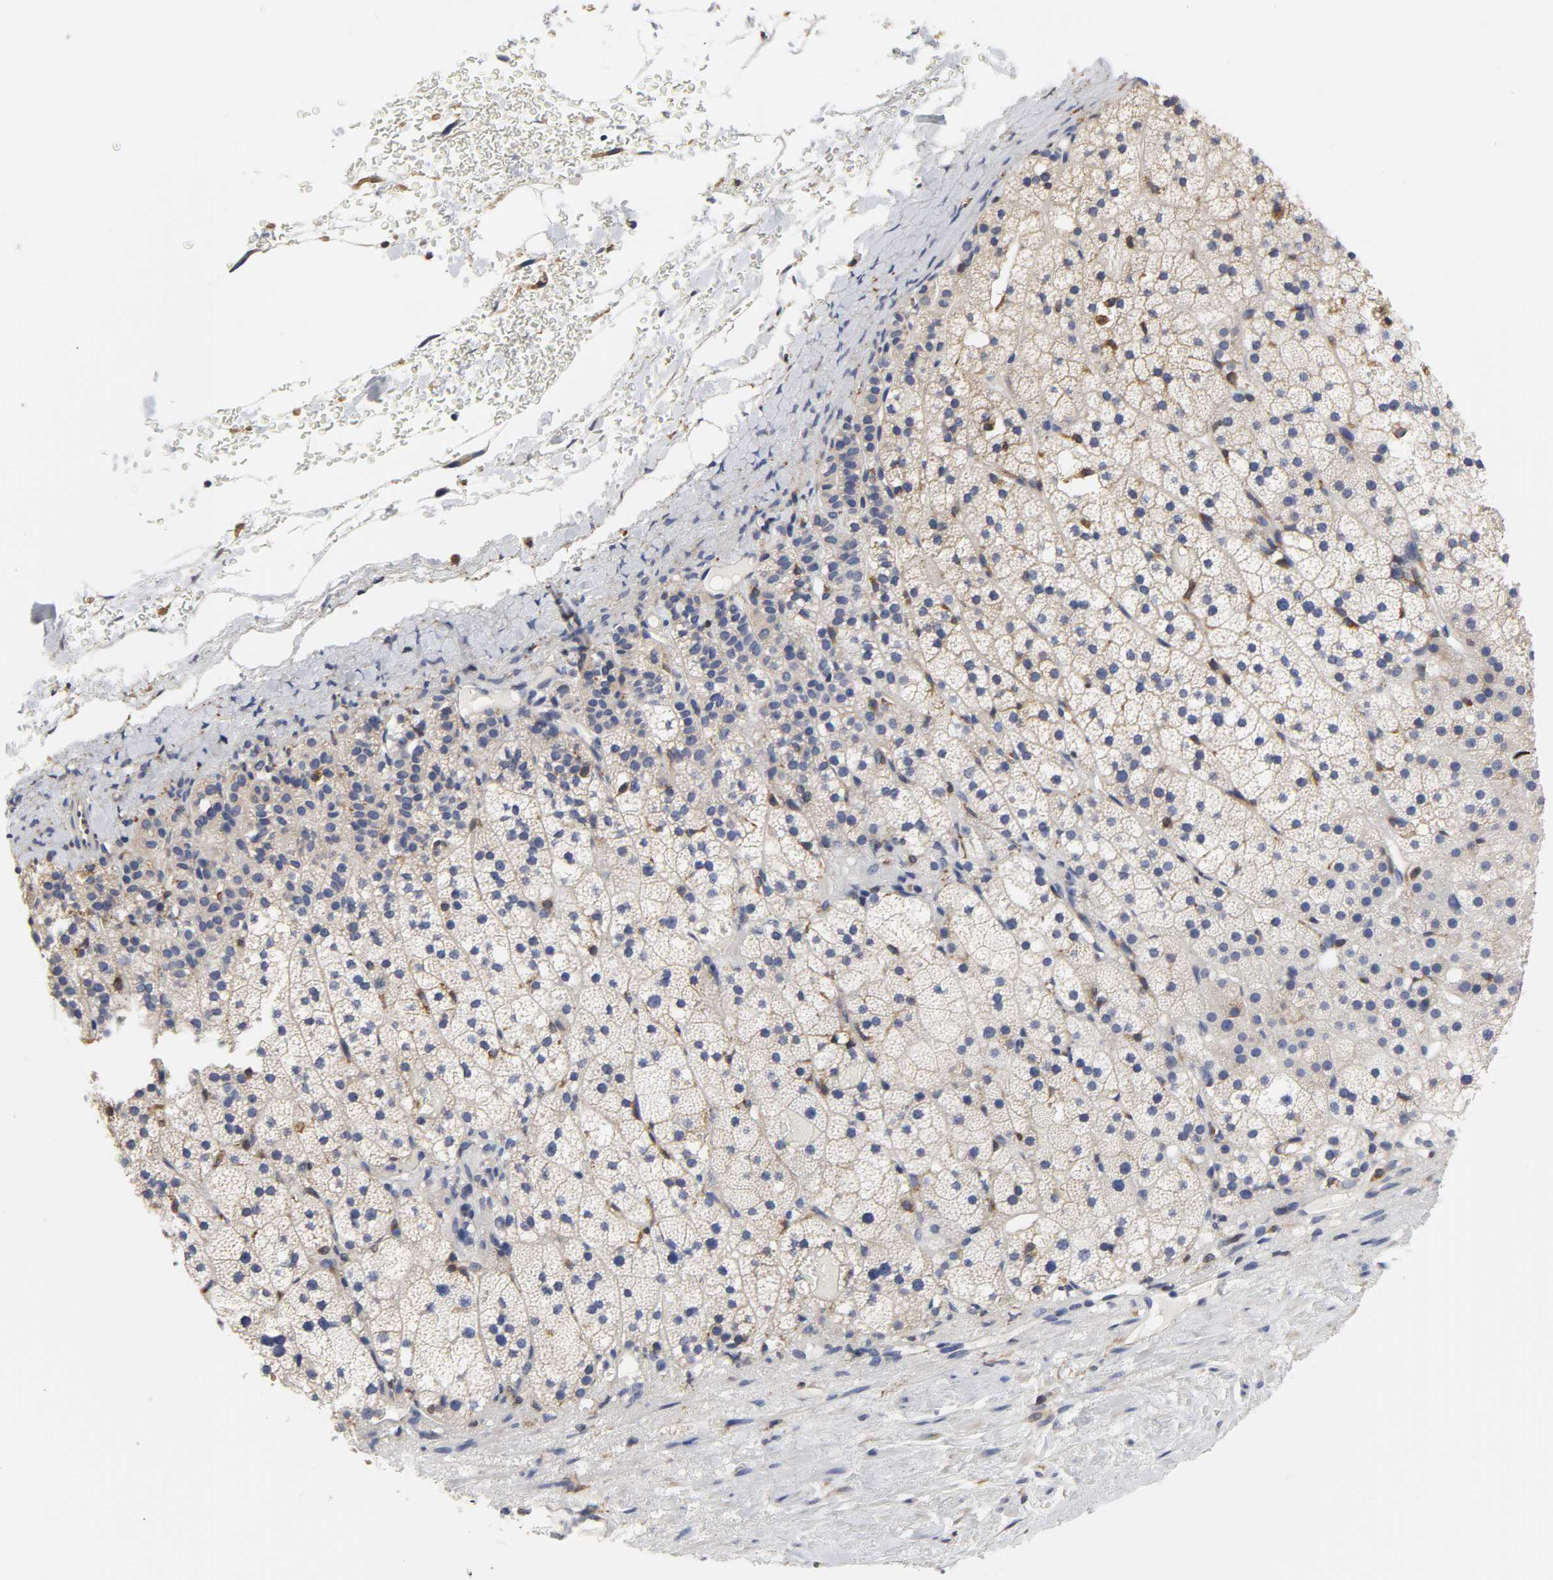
{"staining": {"intensity": "weak", "quantity": "<25%", "location": "cytoplasmic/membranous"}, "tissue": "adrenal gland", "cell_type": "Glandular cells", "image_type": "normal", "snomed": [{"axis": "morphology", "description": "Normal tissue, NOS"}, {"axis": "topography", "description": "Adrenal gland"}], "caption": "Unremarkable adrenal gland was stained to show a protein in brown. There is no significant expression in glandular cells.", "gene": "HCK", "patient": {"sex": "male", "age": 35}}